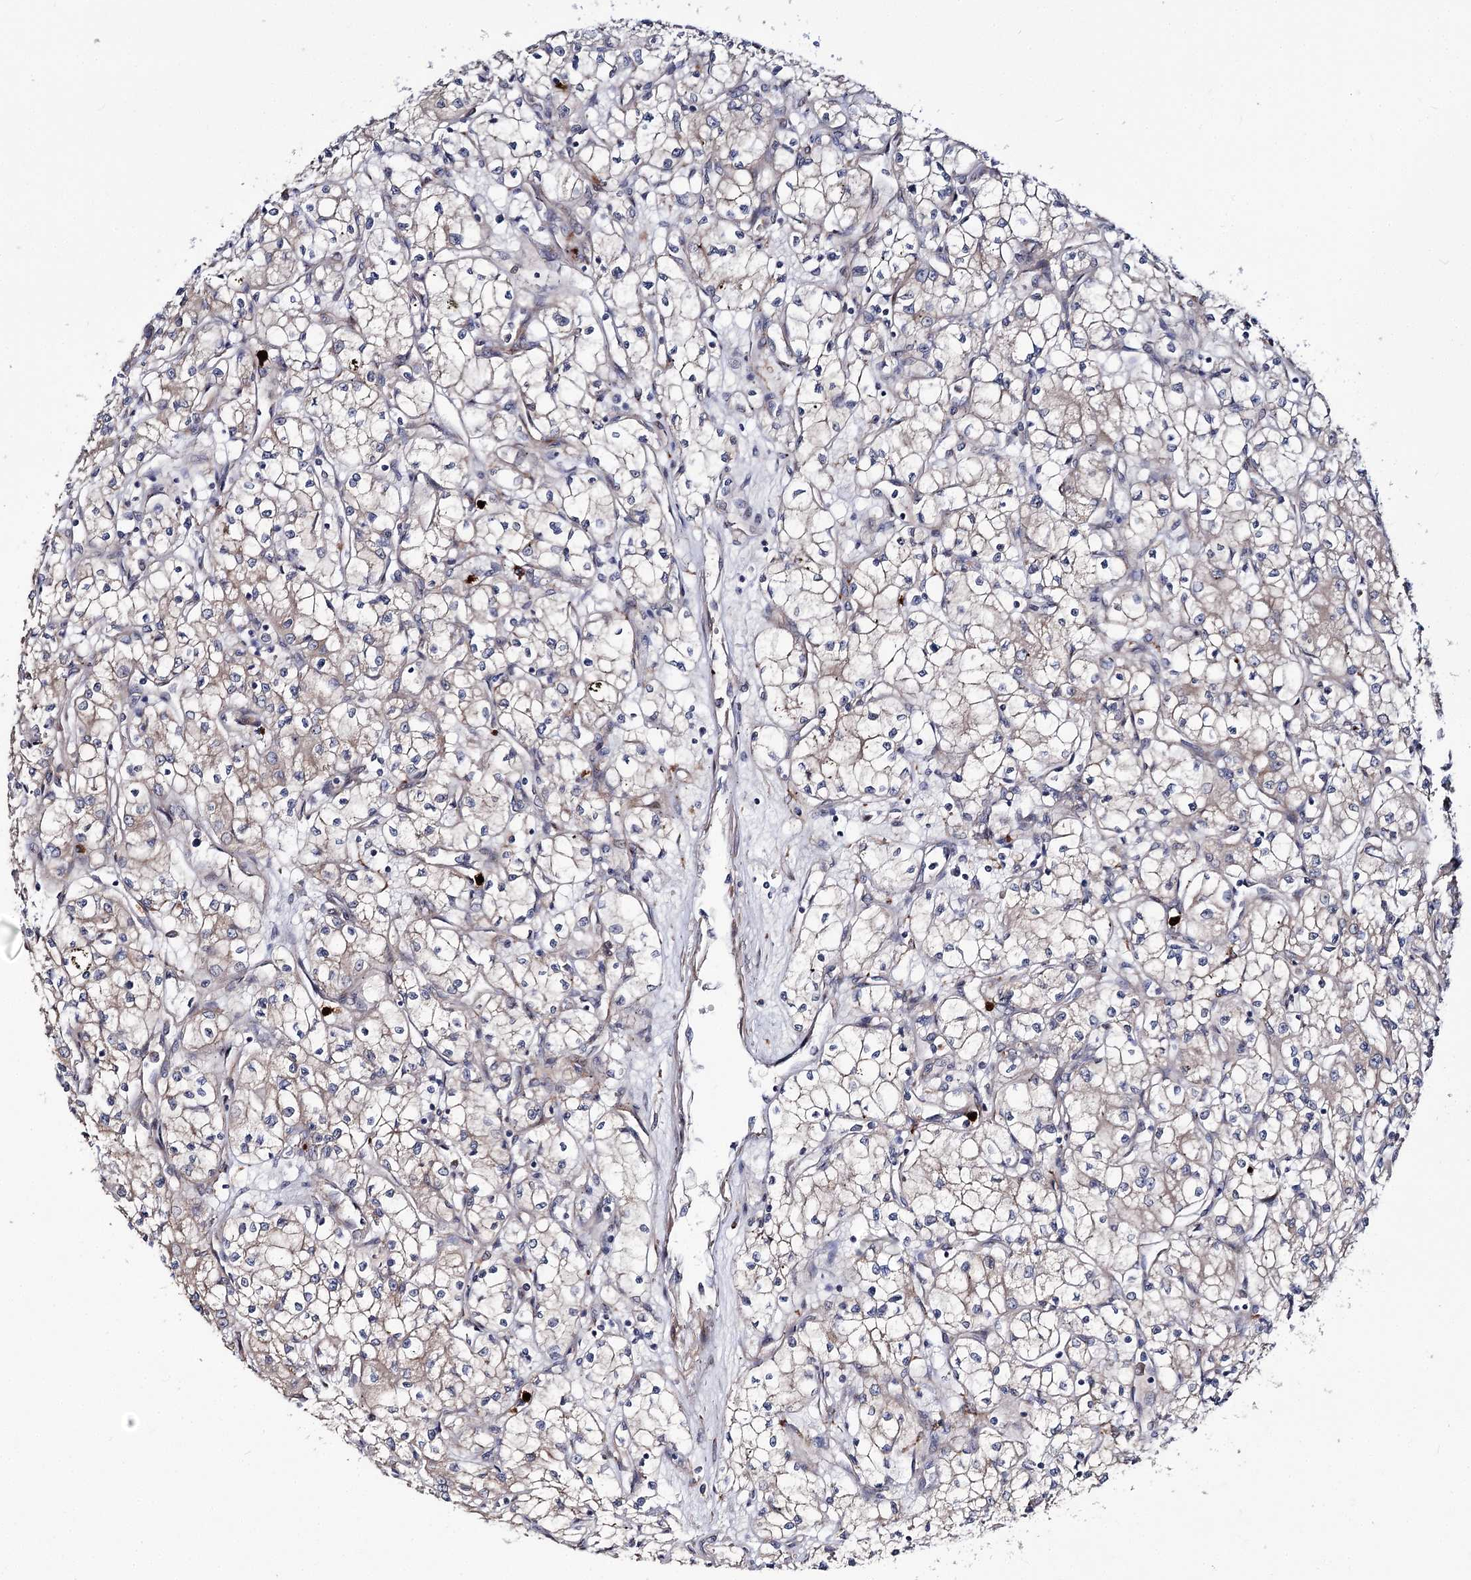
{"staining": {"intensity": "weak", "quantity": "<25%", "location": "cytoplasmic/membranous"}, "tissue": "renal cancer", "cell_type": "Tumor cells", "image_type": "cancer", "snomed": [{"axis": "morphology", "description": "Adenocarcinoma, NOS"}, {"axis": "topography", "description": "Kidney"}], "caption": "IHC of renal adenocarcinoma exhibits no expression in tumor cells.", "gene": "MINDY3", "patient": {"sex": "male", "age": 59}}